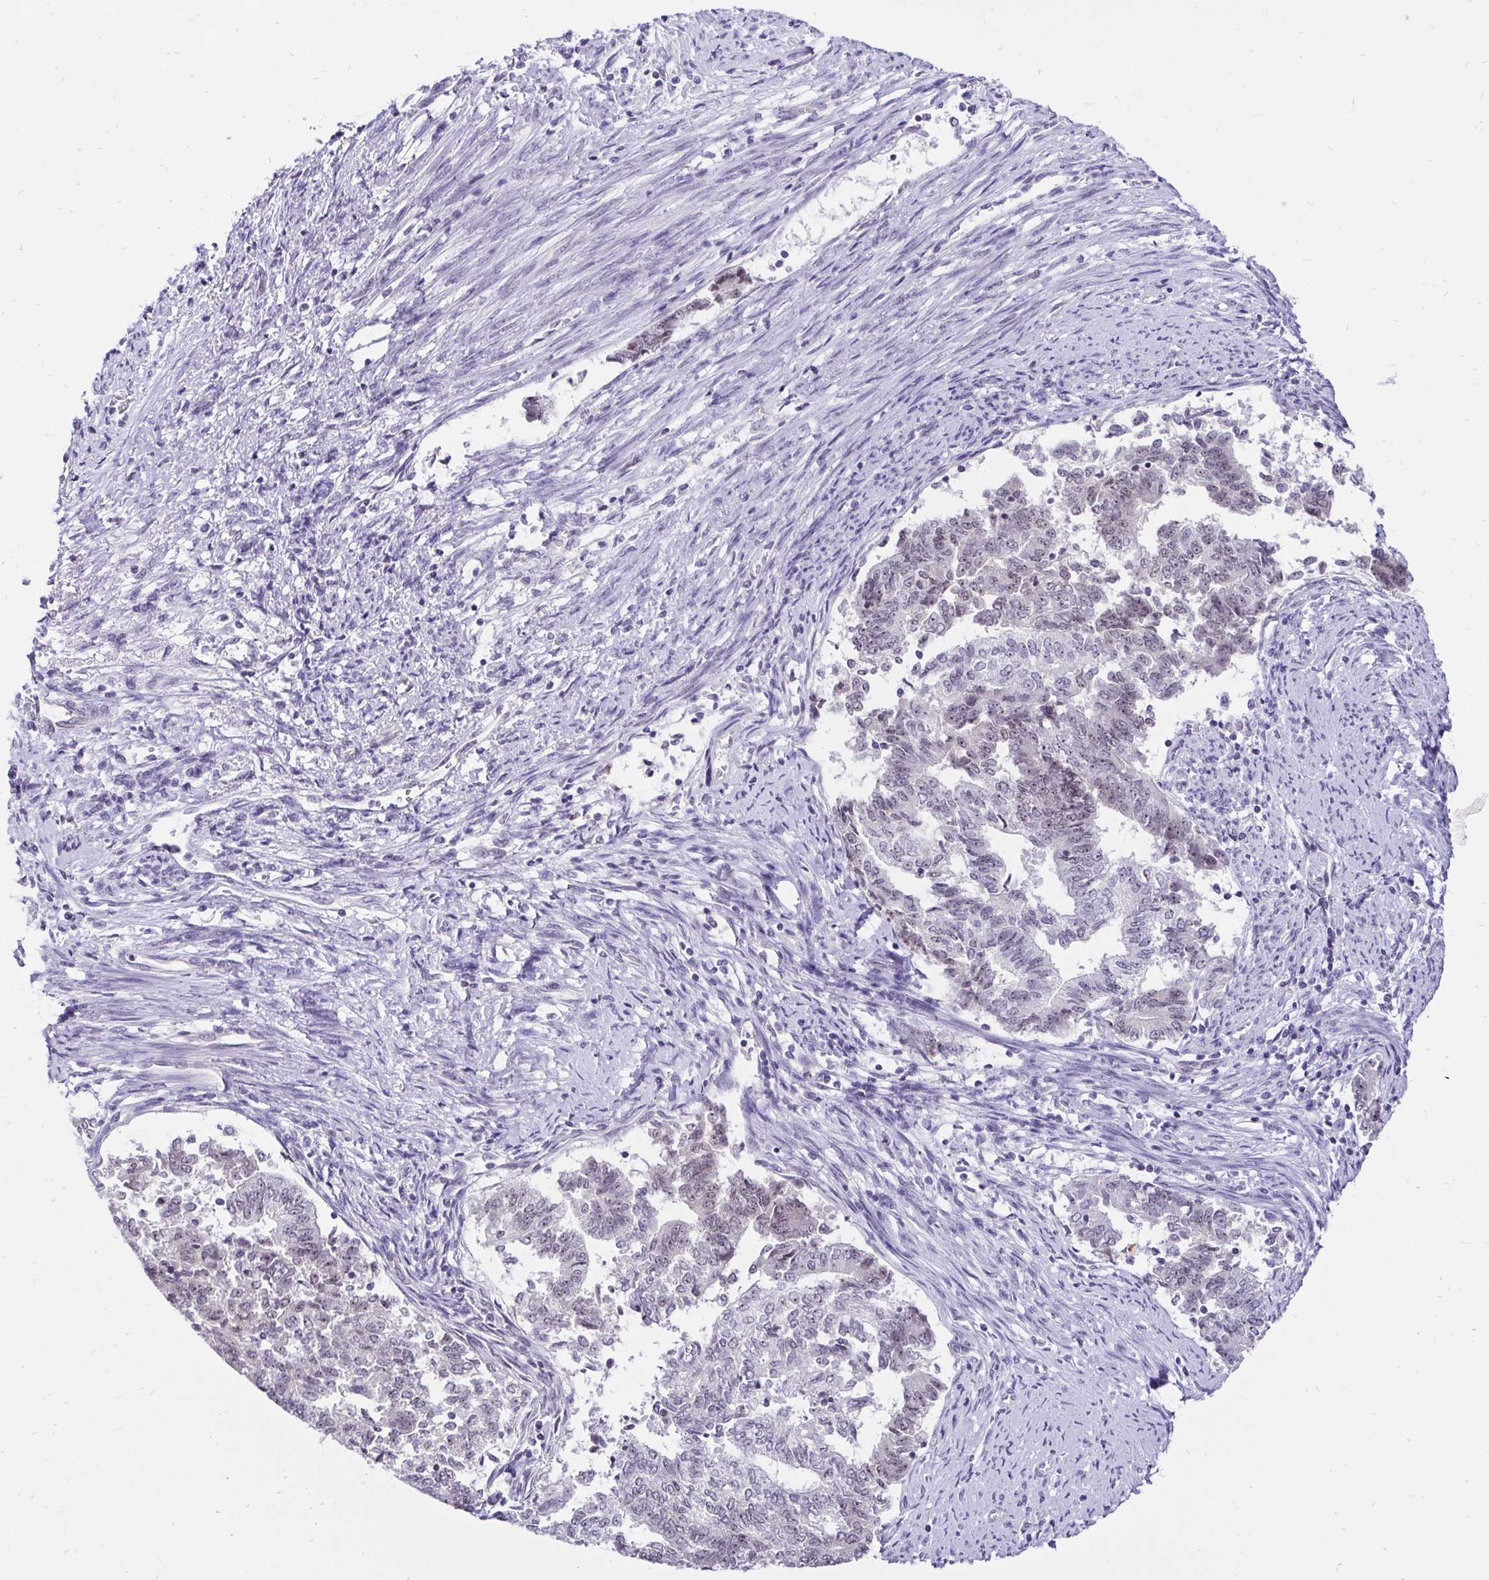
{"staining": {"intensity": "weak", "quantity": "<25%", "location": "nuclear"}, "tissue": "endometrial cancer", "cell_type": "Tumor cells", "image_type": "cancer", "snomed": [{"axis": "morphology", "description": "Adenocarcinoma, NOS"}, {"axis": "topography", "description": "Endometrium"}], "caption": "Immunohistochemistry of endometrial cancer demonstrates no positivity in tumor cells.", "gene": "ZNF860", "patient": {"sex": "female", "age": 65}}